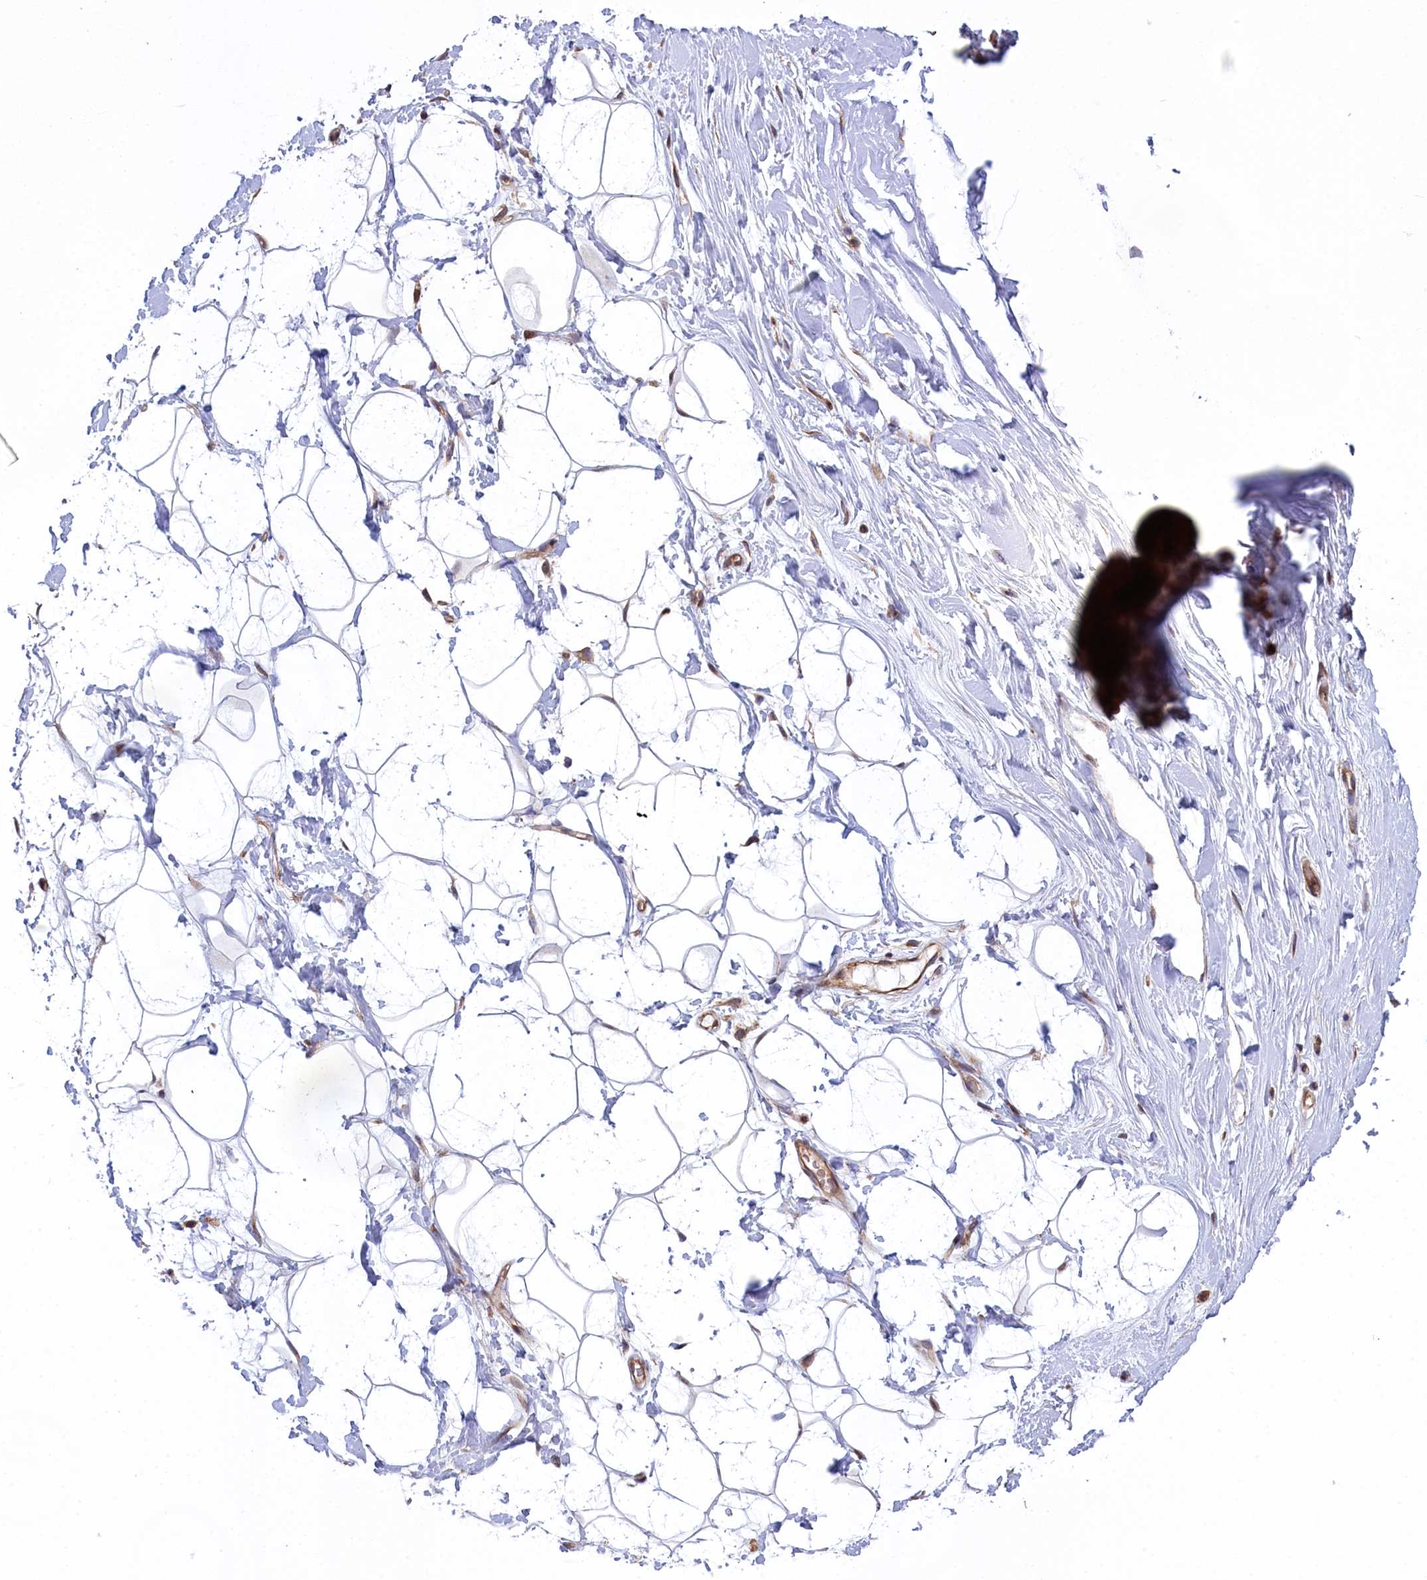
{"staining": {"intensity": "weak", "quantity": ">75%", "location": "cytoplasmic/membranous"}, "tissue": "adipose tissue", "cell_type": "Adipocytes", "image_type": "normal", "snomed": [{"axis": "morphology", "description": "Normal tissue, NOS"}, {"axis": "topography", "description": "Breast"}], "caption": "Immunohistochemistry image of normal adipose tissue: human adipose tissue stained using immunohistochemistry exhibits low levels of weak protein expression localized specifically in the cytoplasmic/membranous of adipocytes, appearing as a cytoplasmic/membranous brown color.", "gene": "DDX60L", "patient": {"sex": "female", "age": 26}}